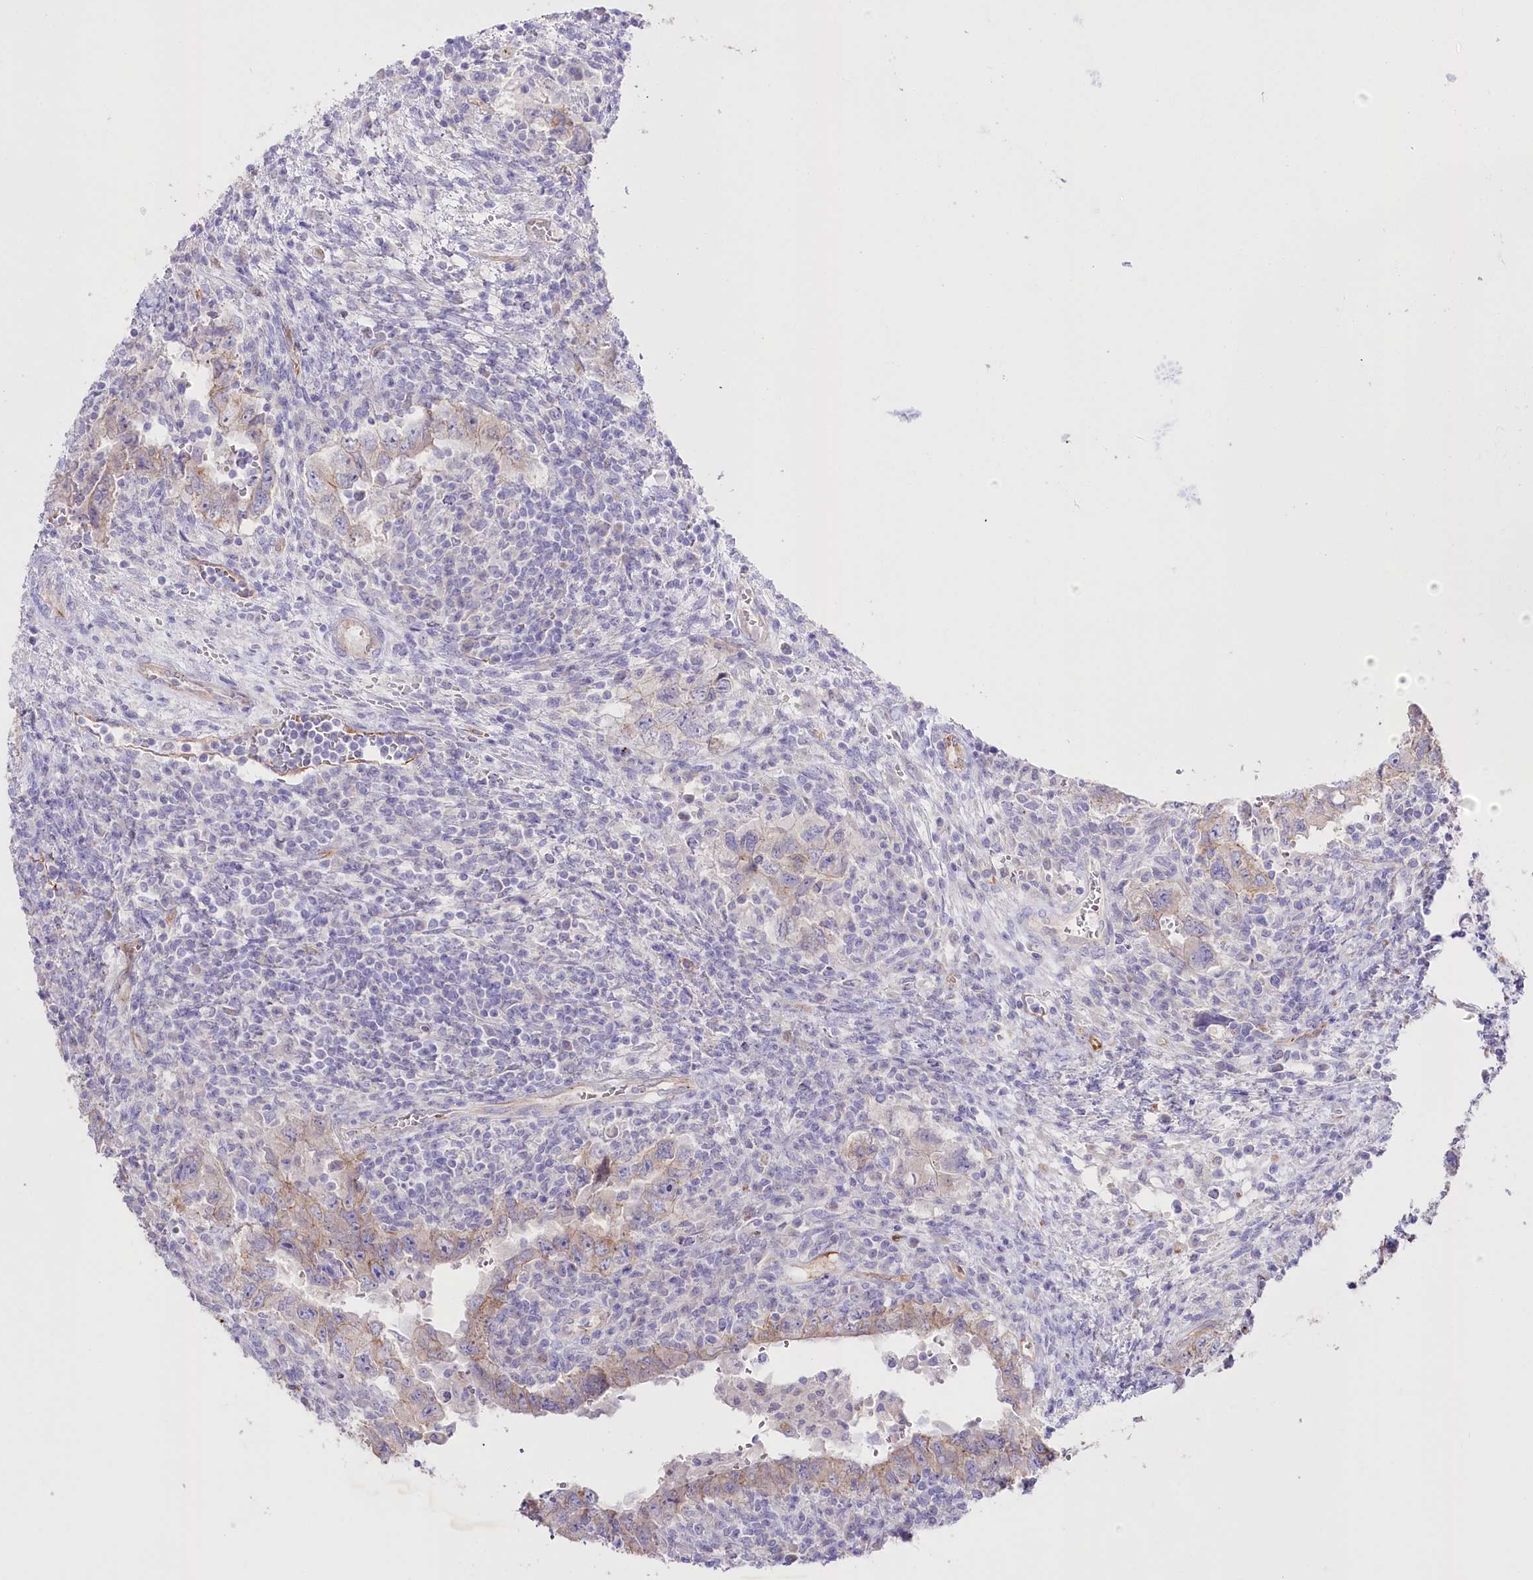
{"staining": {"intensity": "moderate", "quantity": "<25%", "location": "cytoplasmic/membranous"}, "tissue": "testis cancer", "cell_type": "Tumor cells", "image_type": "cancer", "snomed": [{"axis": "morphology", "description": "Carcinoma, Embryonal, NOS"}, {"axis": "topography", "description": "Testis"}], "caption": "IHC (DAB) staining of testis cancer (embryonal carcinoma) shows moderate cytoplasmic/membranous protein positivity in about <25% of tumor cells. The staining was performed using DAB (3,3'-diaminobenzidine) to visualize the protein expression in brown, while the nuclei were stained in blue with hematoxylin (Magnification: 20x).", "gene": "SLC39A10", "patient": {"sex": "male", "age": 26}}